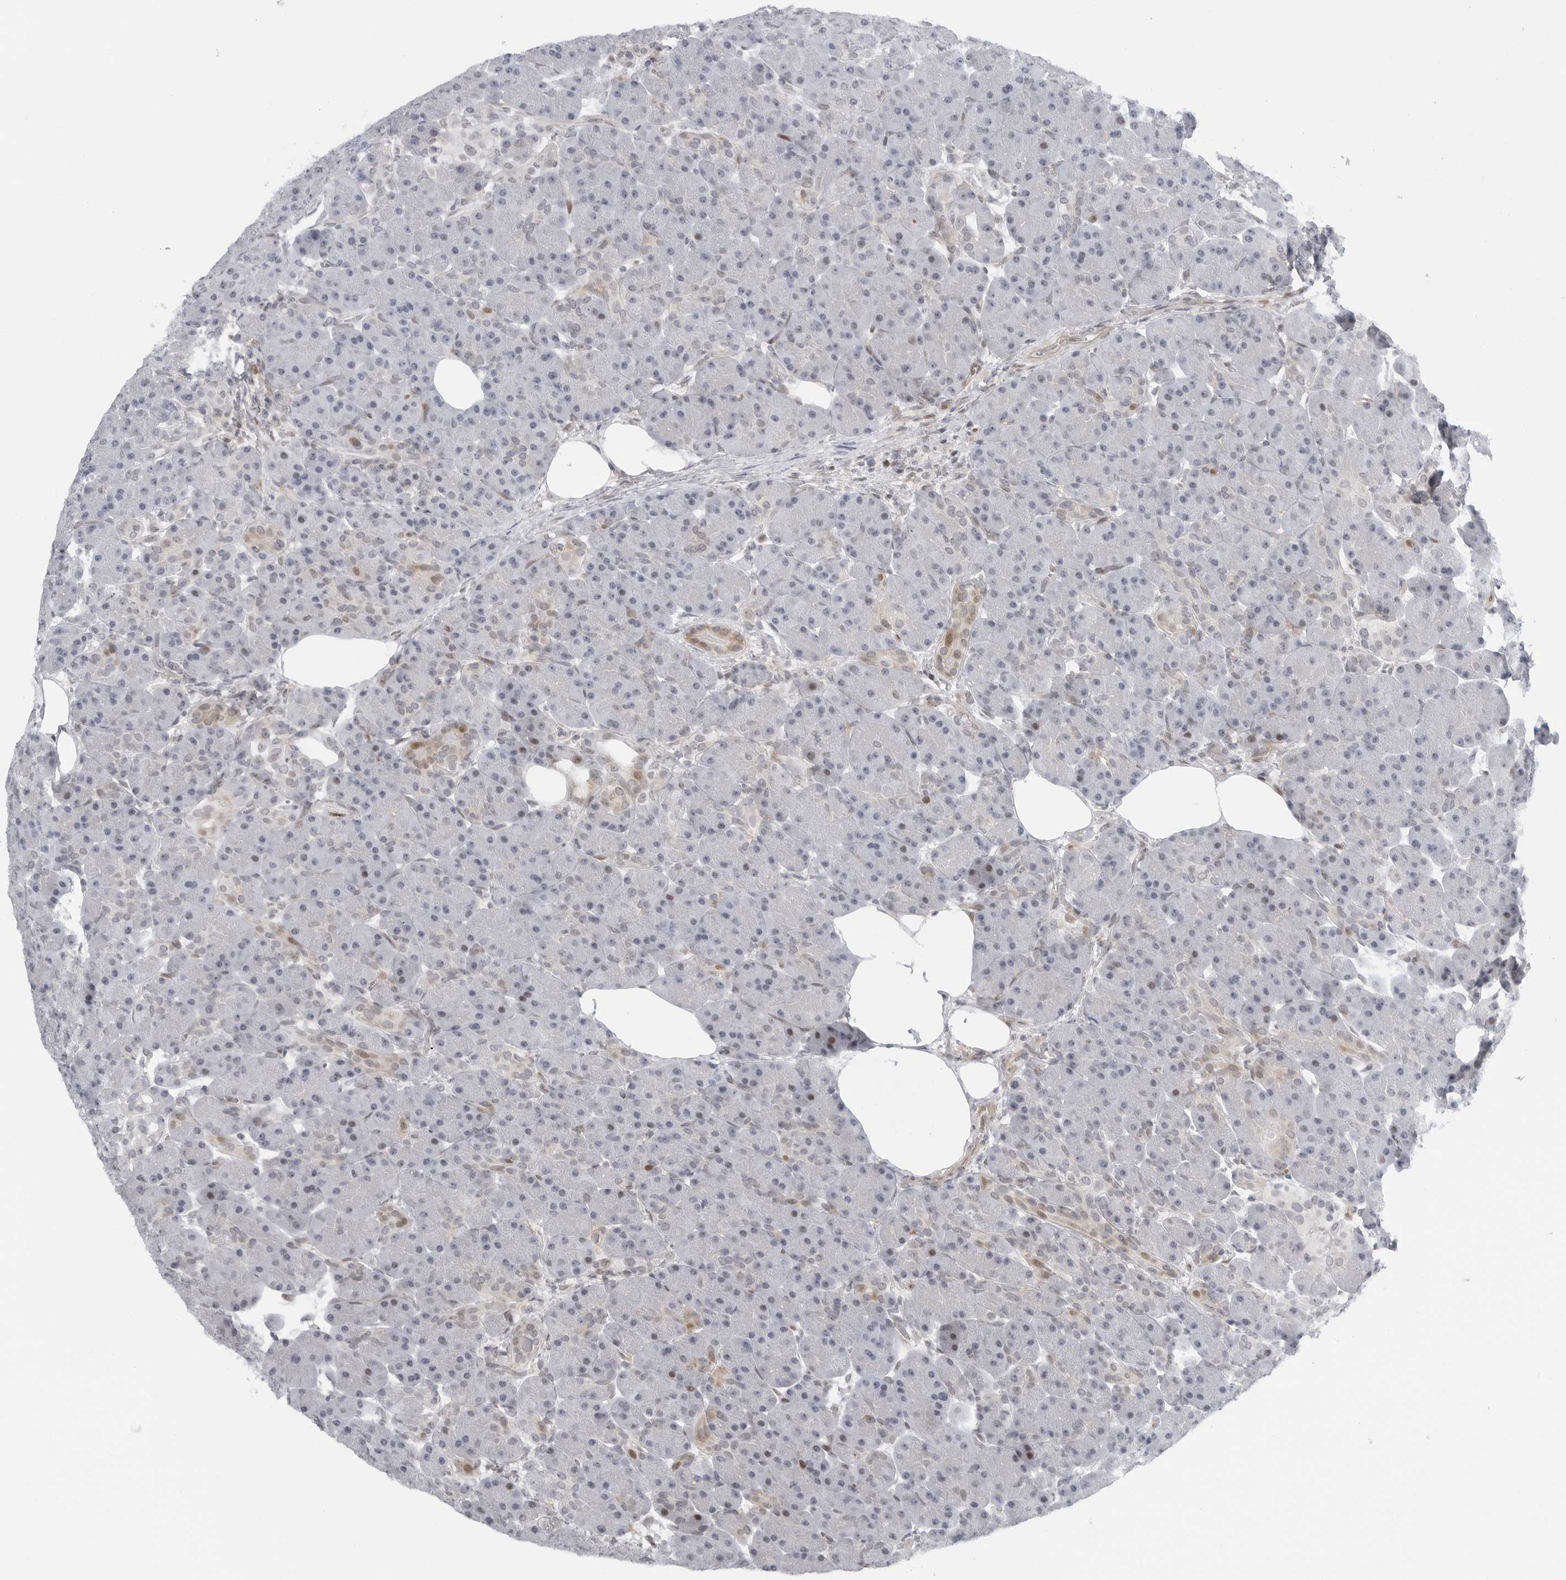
{"staining": {"intensity": "weak", "quantity": "<25%", "location": "cytoplasmic/membranous,nuclear"}, "tissue": "pancreas", "cell_type": "Exocrine glandular cells", "image_type": "normal", "snomed": [{"axis": "morphology", "description": "Normal tissue, NOS"}, {"axis": "topography", "description": "Pancreas"}], "caption": "This micrograph is of benign pancreas stained with immunohistochemistry to label a protein in brown with the nuclei are counter-stained blue. There is no expression in exocrine glandular cells. Nuclei are stained in blue.", "gene": "FAM135B", "patient": {"sex": "male", "age": 63}}